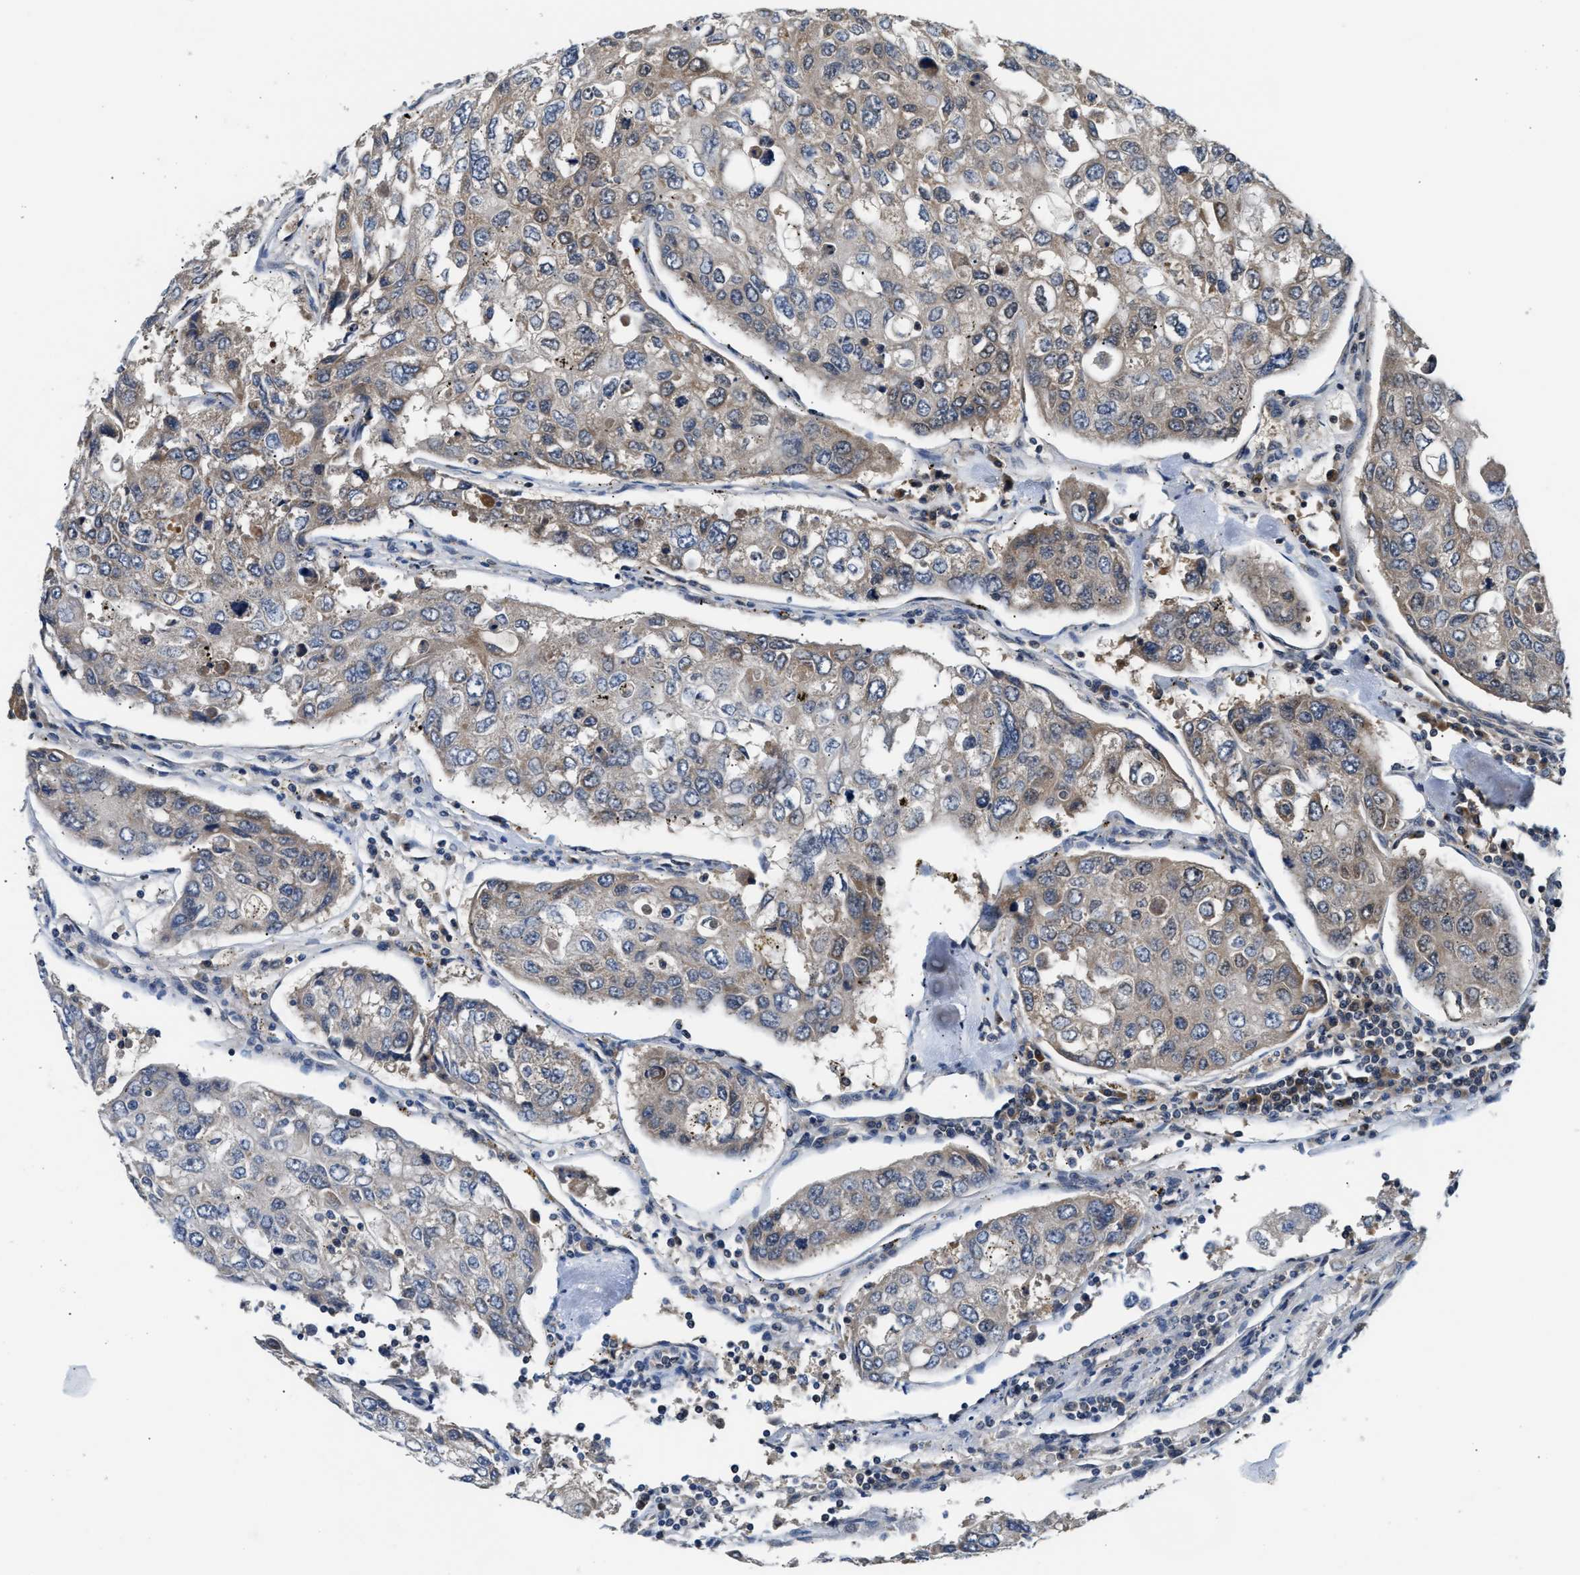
{"staining": {"intensity": "weak", "quantity": "25%-75%", "location": "cytoplasmic/membranous"}, "tissue": "urothelial cancer", "cell_type": "Tumor cells", "image_type": "cancer", "snomed": [{"axis": "morphology", "description": "Urothelial carcinoma, High grade"}, {"axis": "topography", "description": "Lymph node"}, {"axis": "topography", "description": "Urinary bladder"}], "caption": "A micrograph of human urothelial carcinoma (high-grade) stained for a protein displays weak cytoplasmic/membranous brown staining in tumor cells.", "gene": "RAB29", "patient": {"sex": "male", "age": 51}}